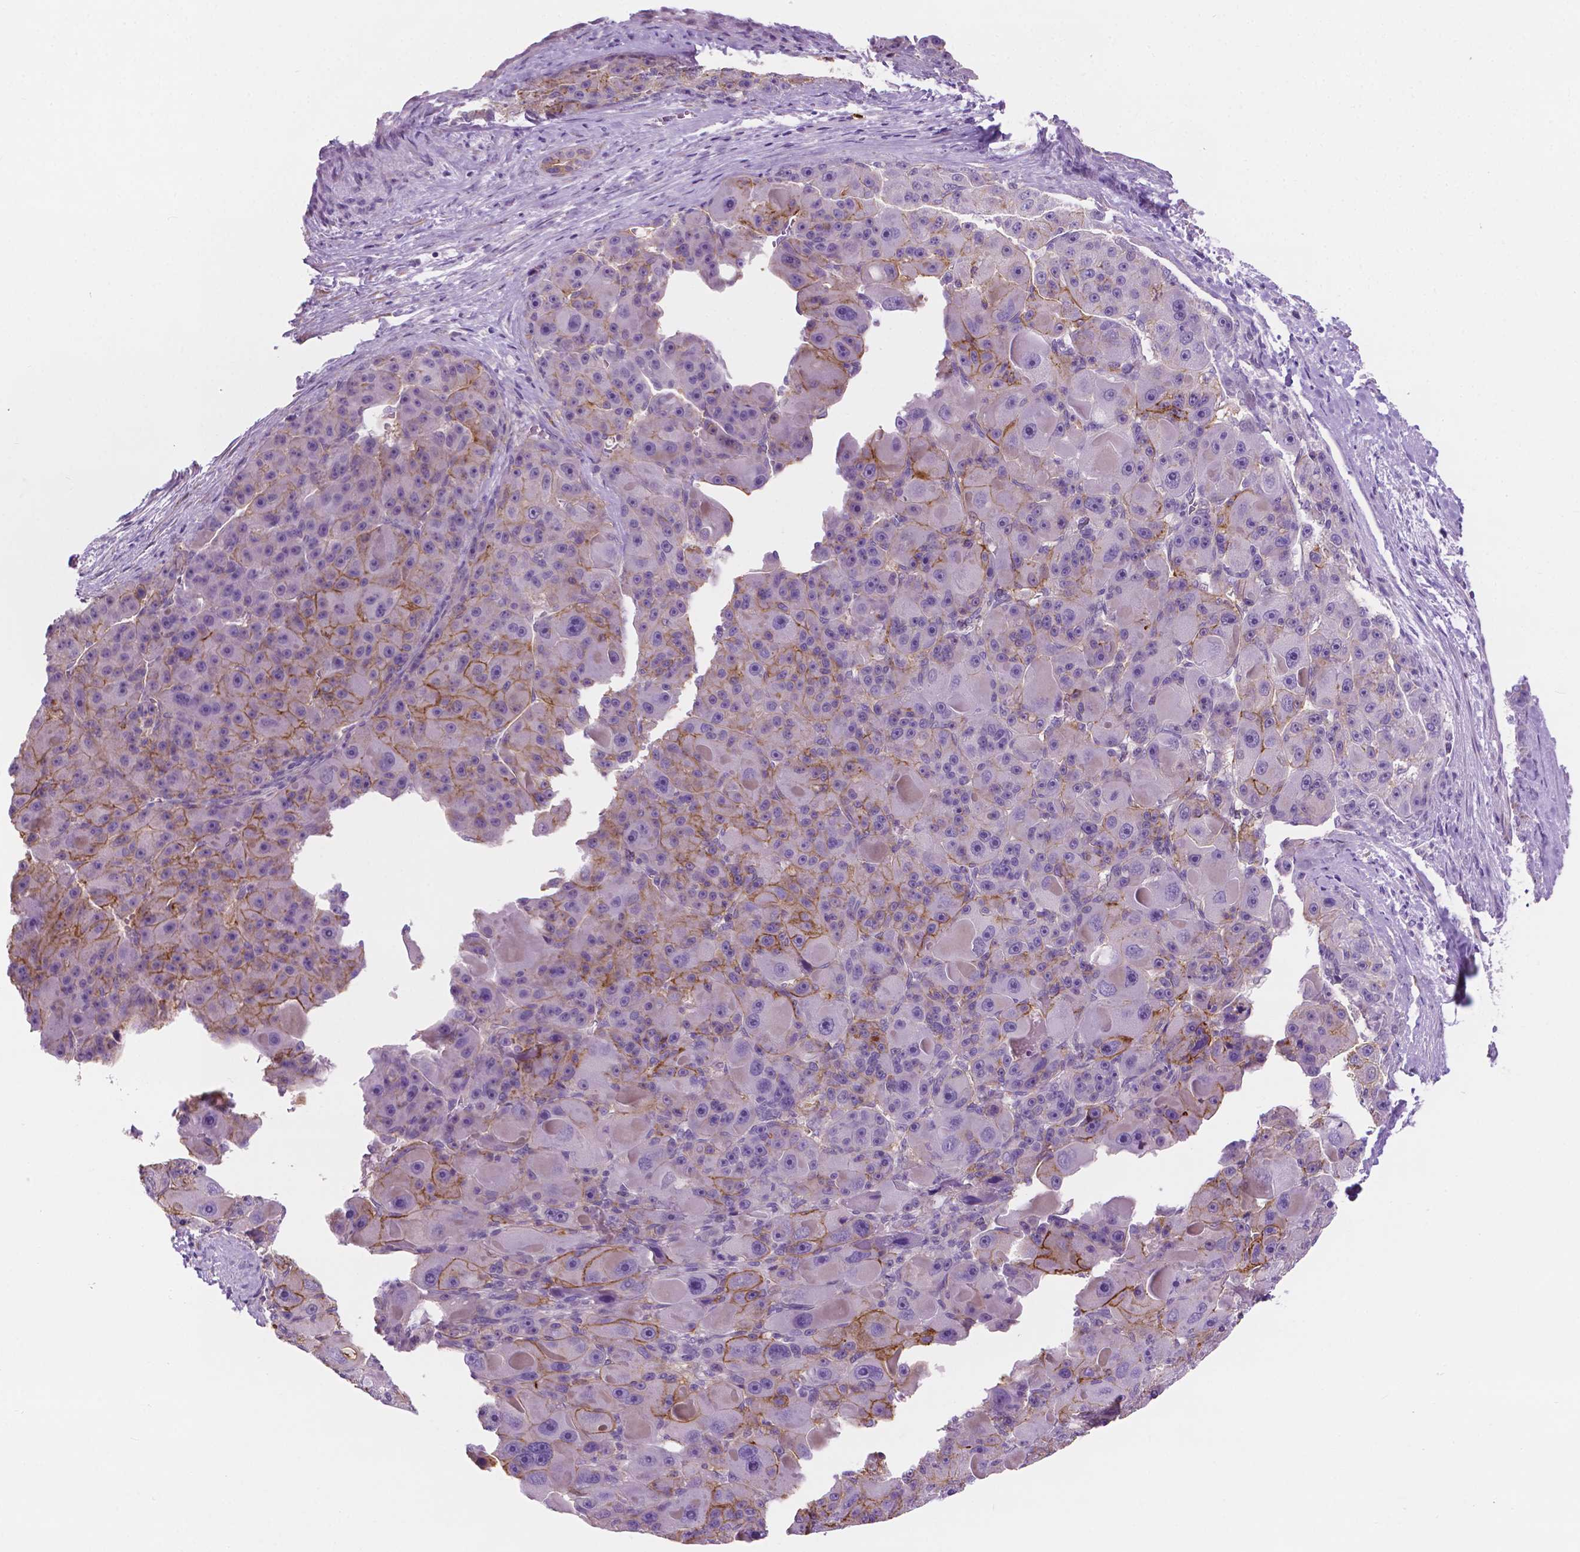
{"staining": {"intensity": "weak", "quantity": "<25%", "location": "cytoplasmic/membranous"}, "tissue": "liver cancer", "cell_type": "Tumor cells", "image_type": "cancer", "snomed": [{"axis": "morphology", "description": "Carcinoma, Hepatocellular, NOS"}, {"axis": "topography", "description": "Liver"}], "caption": "Liver hepatocellular carcinoma stained for a protein using immunohistochemistry (IHC) exhibits no expression tumor cells.", "gene": "EPPK1", "patient": {"sex": "male", "age": 76}}